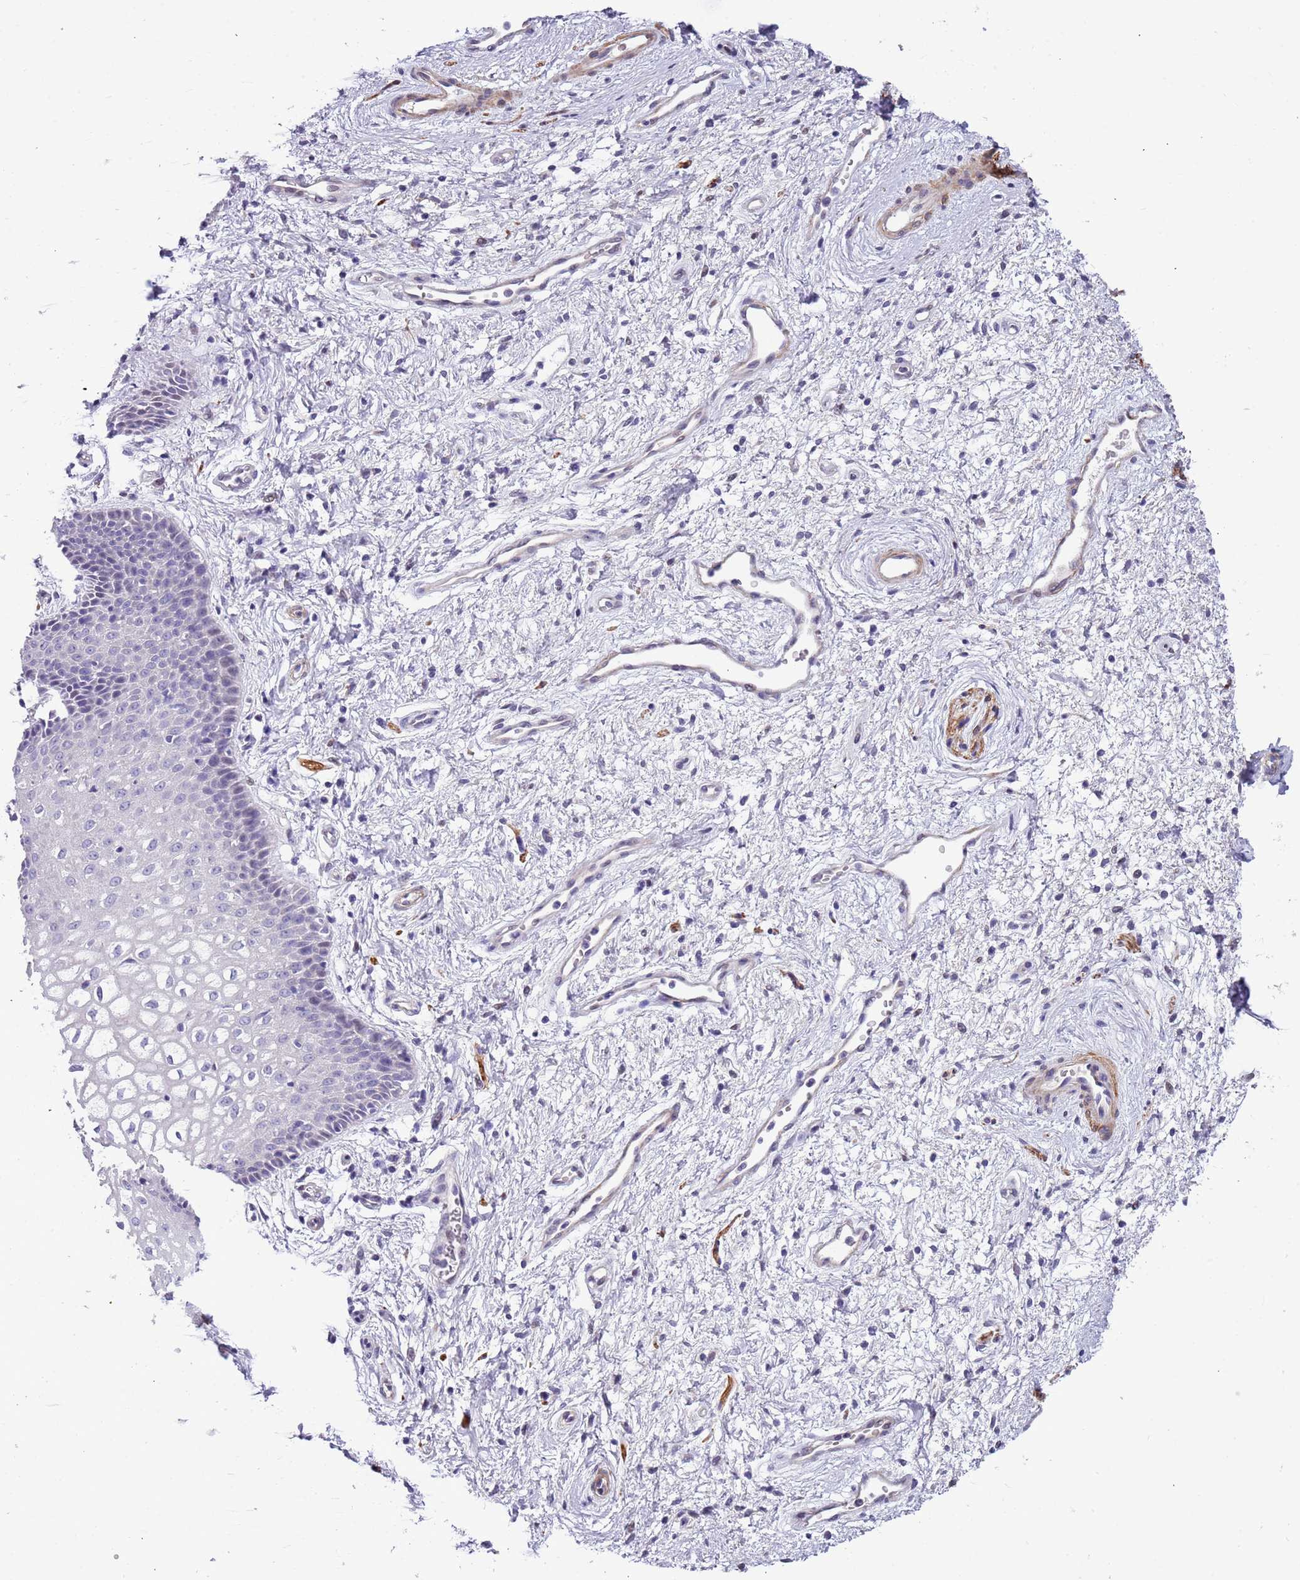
{"staining": {"intensity": "negative", "quantity": "none", "location": "none"}, "tissue": "vagina", "cell_type": "Squamous epithelial cells", "image_type": "normal", "snomed": [{"axis": "morphology", "description": "Normal tissue, NOS"}, {"axis": "topography", "description": "Vagina"}], "caption": "An image of human vagina is negative for staining in squamous epithelial cells. (DAB immunohistochemistry (IHC) visualized using brightfield microscopy, high magnification).", "gene": "PLEKHH1", "patient": {"sex": "female", "age": 34}}